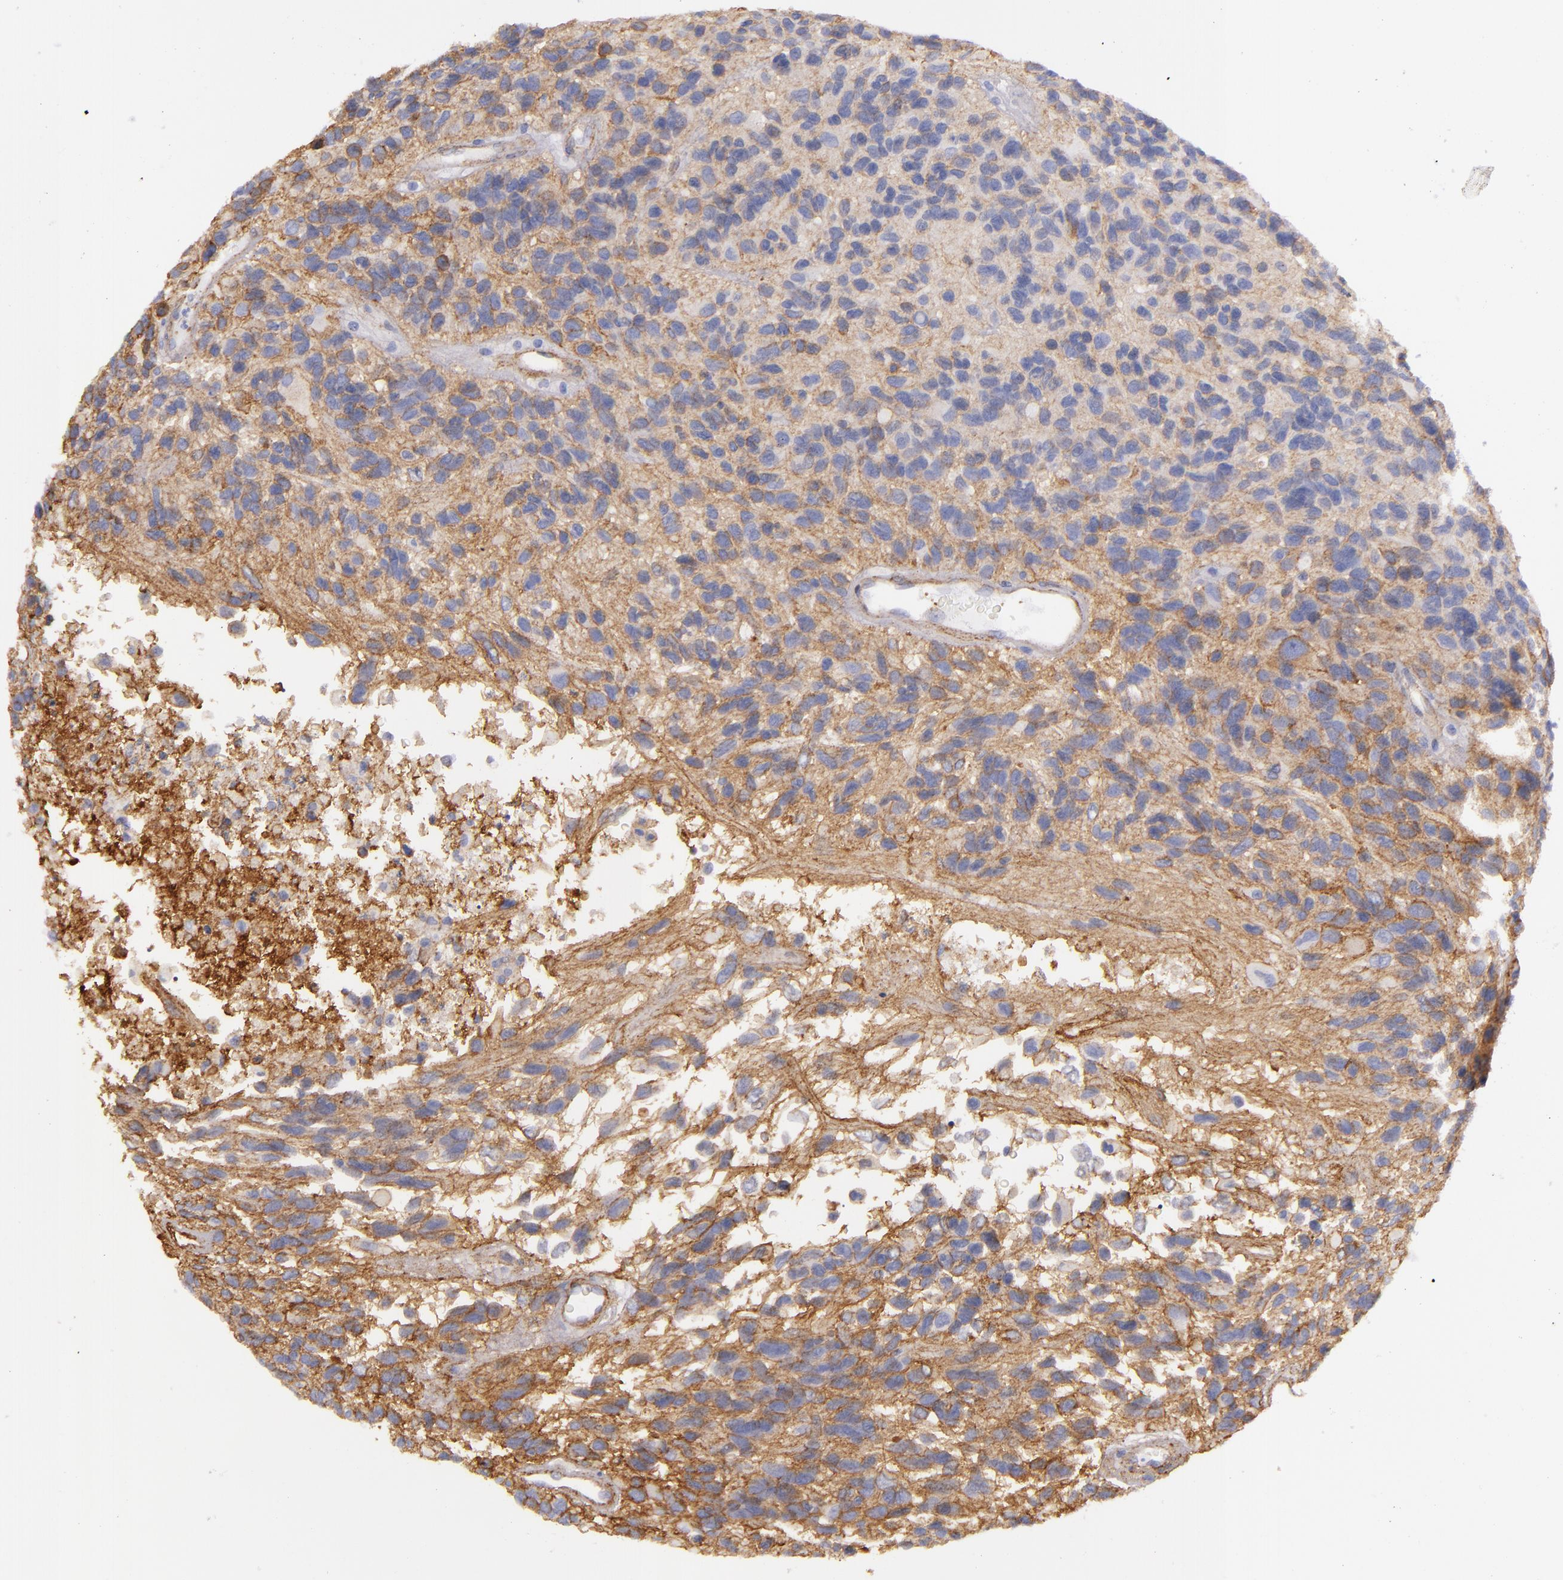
{"staining": {"intensity": "weak", "quantity": "25%-75%", "location": "cytoplasmic/membranous"}, "tissue": "glioma", "cell_type": "Tumor cells", "image_type": "cancer", "snomed": [{"axis": "morphology", "description": "Glioma, malignant, High grade"}, {"axis": "topography", "description": "Brain"}], "caption": "Protein positivity by IHC exhibits weak cytoplasmic/membranous staining in approximately 25%-75% of tumor cells in glioma. (Stains: DAB (3,3'-diaminobenzidine) in brown, nuclei in blue, Microscopy: brightfield microscopy at high magnification).", "gene": "CD151", "patient": {"sex": "male", "age": 77}}